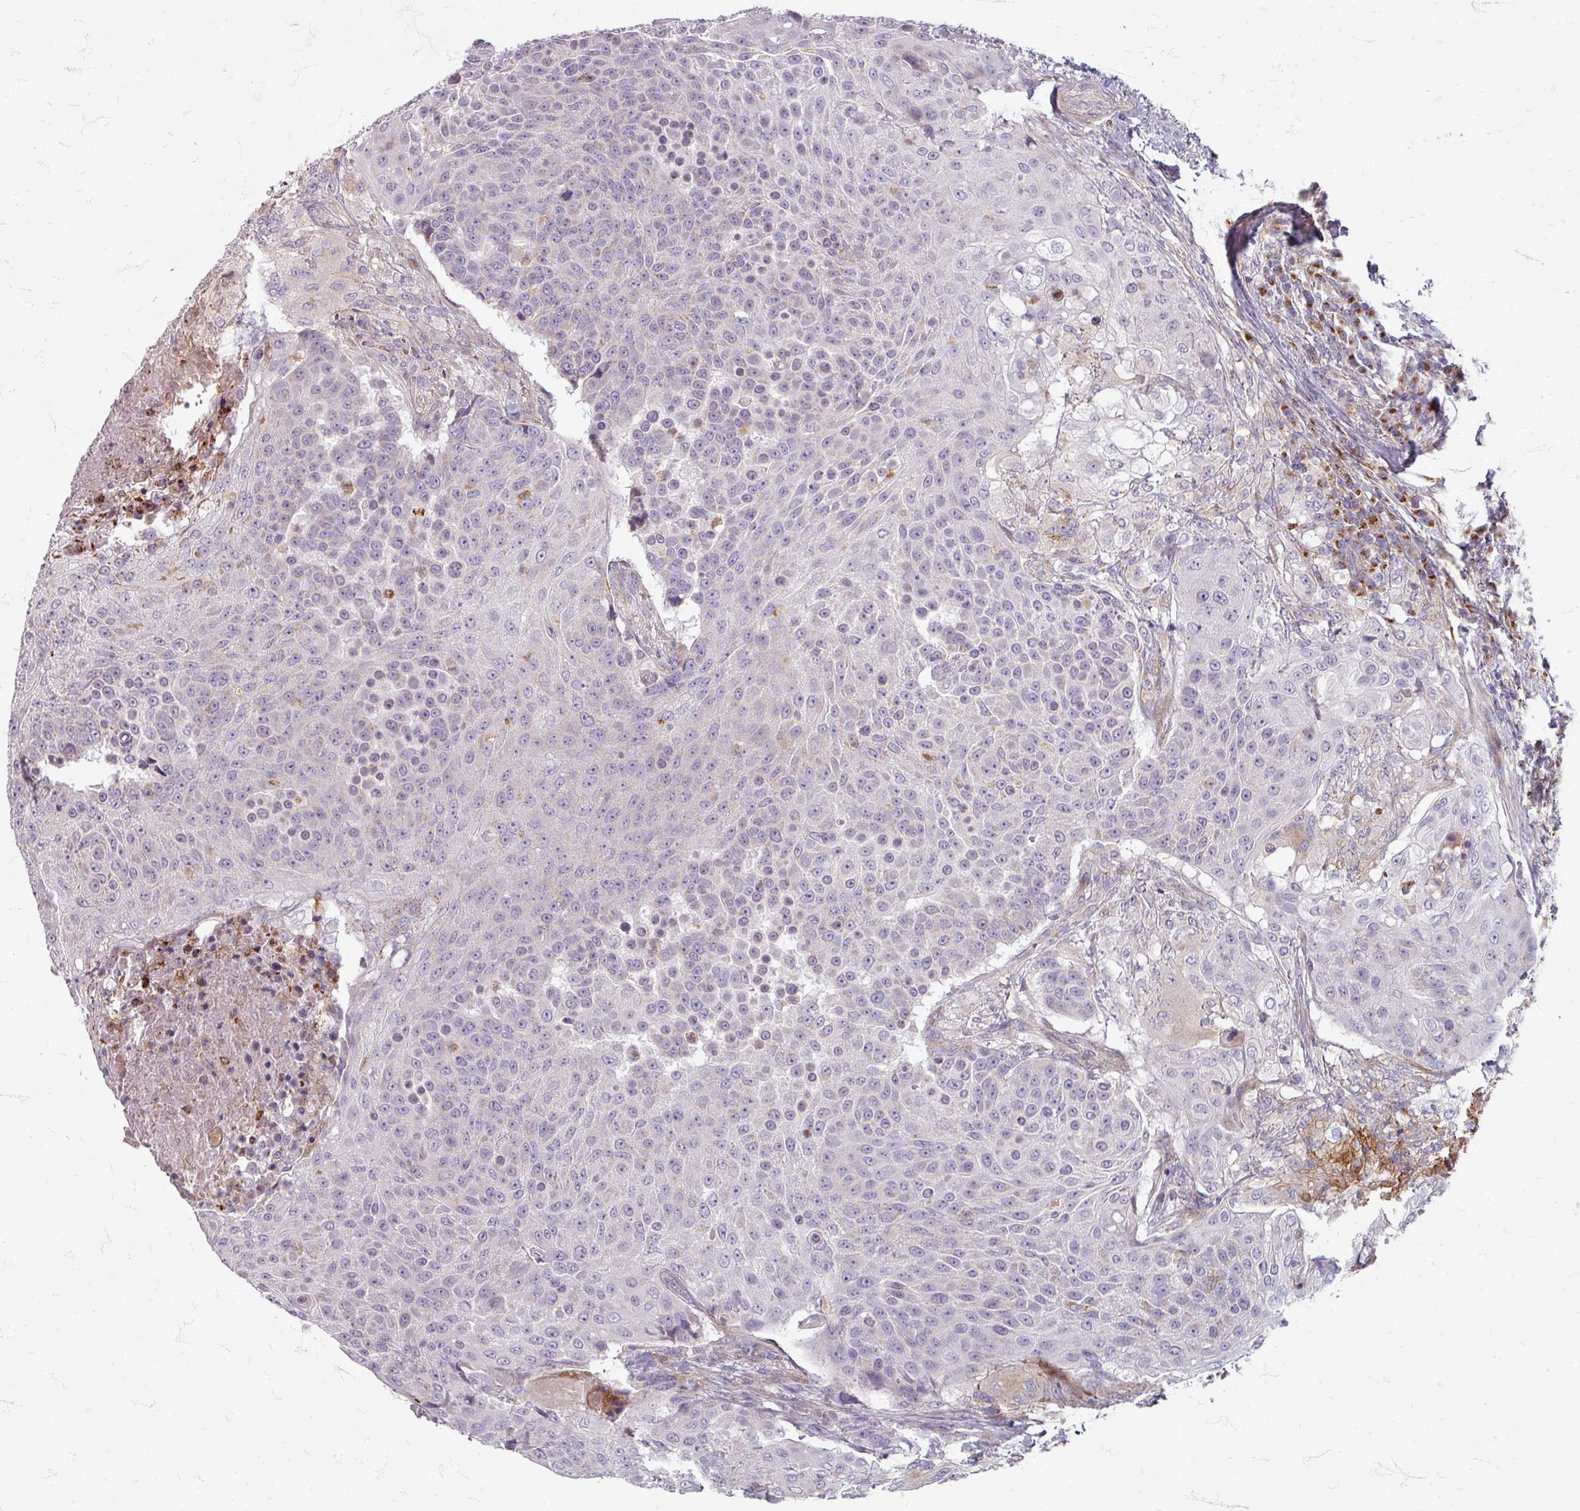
{"staining": {"intensity": "negative", "quantity": "none", "location": "none"}, "tissue": "urothelial cancer", "cell_type": "Tumor cells", "image_type": "cancer", "snomed": [{"axis": "morphology", "description": "Urothelial carcinoma, High grade"}, {"axis": "topography", "description": "Urinary bladder"}], "caption": "Photomicrograph shows no significant protein positivity in tumor cells of urothelial cancer.", "gene": "GABARAPL1", "patient": {"sex": "female", "age": 63}}